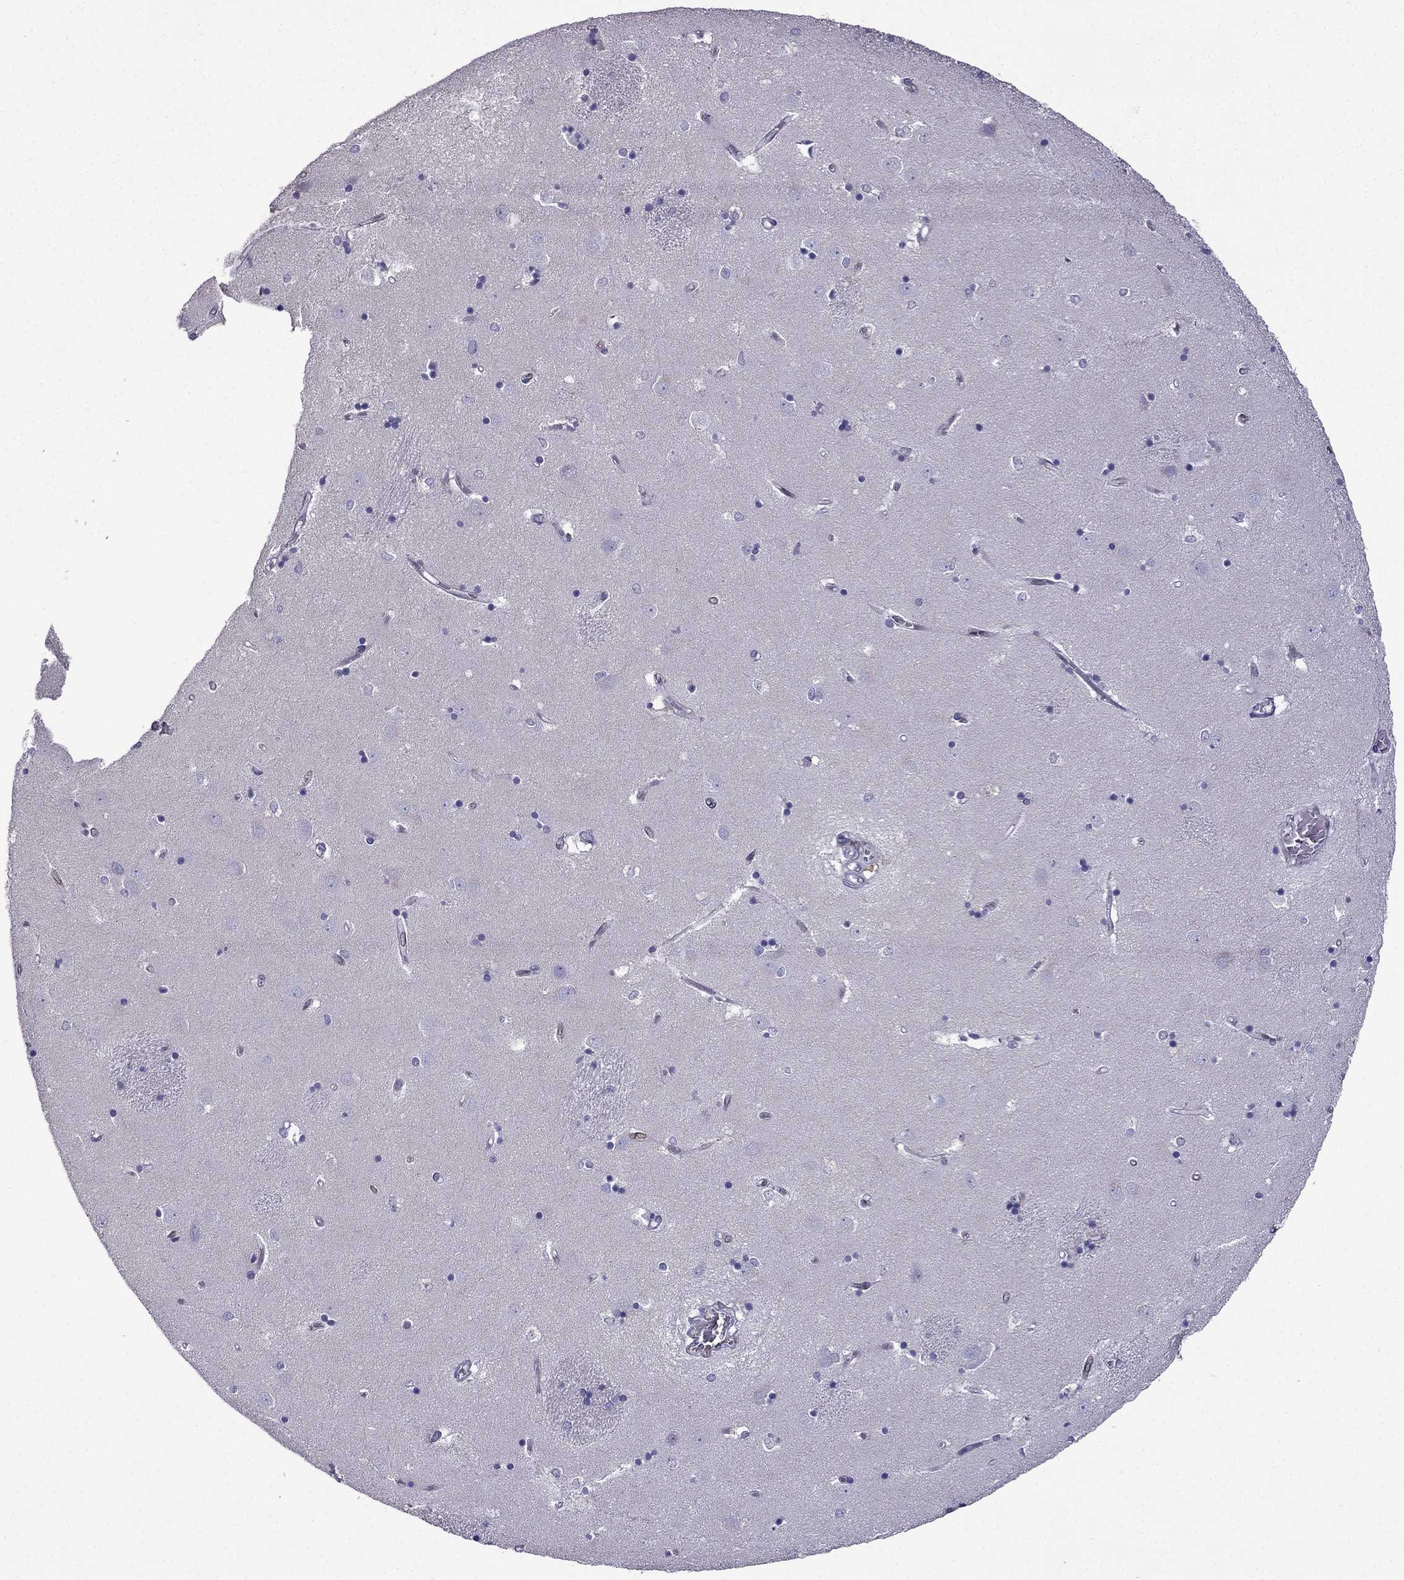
{"staining": {"intensity": "negative", "quantity": "none", "location": "none"}, "tissue": "caudate", "cell_type": "Glial cells", "image_type": "normal", "snomed": [{"axis": "morphology", "description": "Normal tissue, NOS"}, {"axis": "topography", "description": "Lateral ventricle wall"}], "caption": "IHC histopathology image of benign caudate stained for a protein (brown), which displays no positivity in glial cells.", "gene": "IKBIP", "patient": {"sex": "male", "age": 54}}